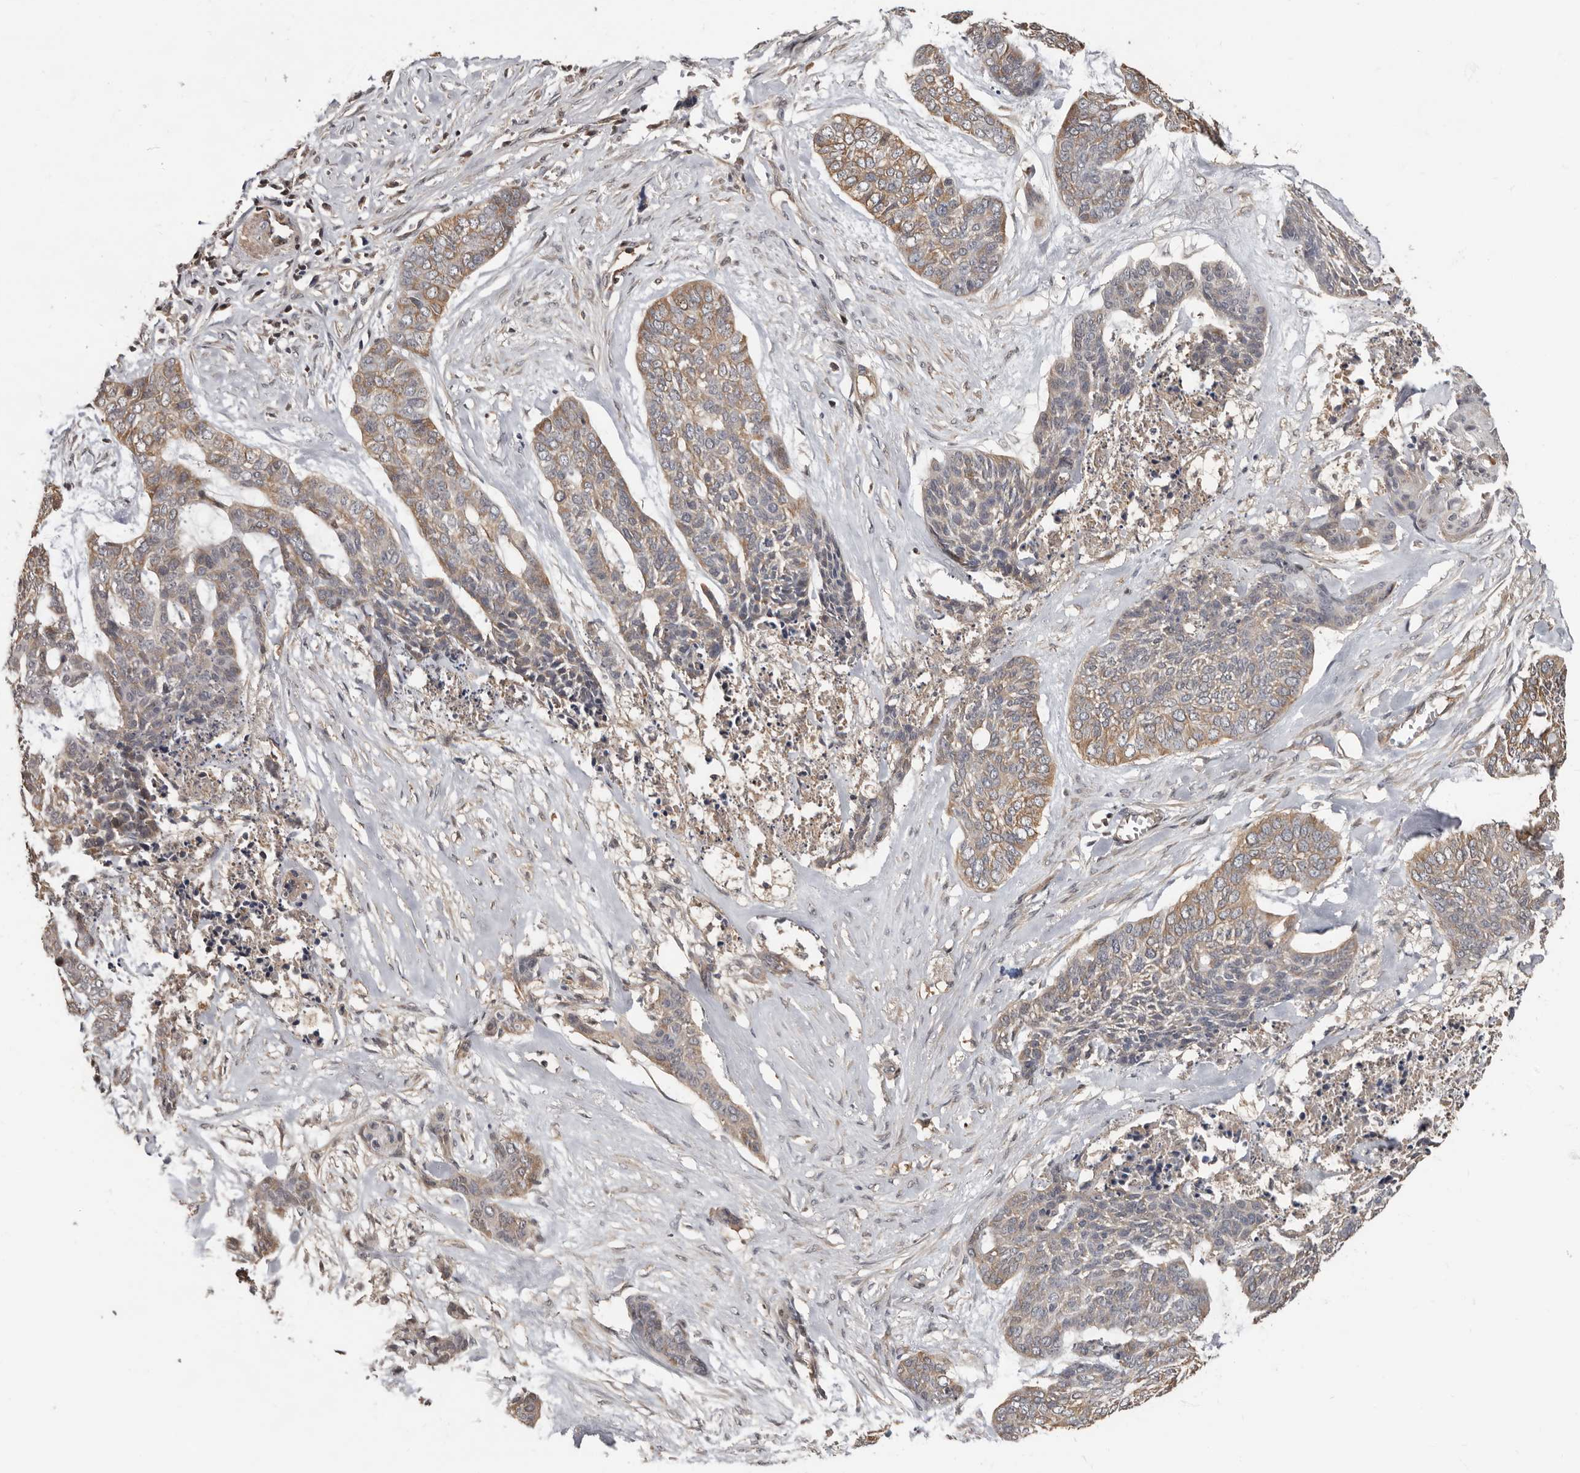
{"staining": {"intensity": "moderate", "quantity": "25%-75%", "location": "cytoplasmic/membranous"}, "tissue": "skin cancer", "cell_type": "Tumor cells", "image_type": "cancer", "snomed": [{"axis": "morphology", "description": "Basal cell carcinoma"}, {"axis": "topography", "description": "Skin"}], "caption": "Skin cancer tissue demonstrates moderate cytoplasmic/membranous expression in approximately 25%-75% of tumor cells, visualized by immunohistochemistry.", "gene": "LRGUK", "patient": {"sex": "female", "age": 64}}